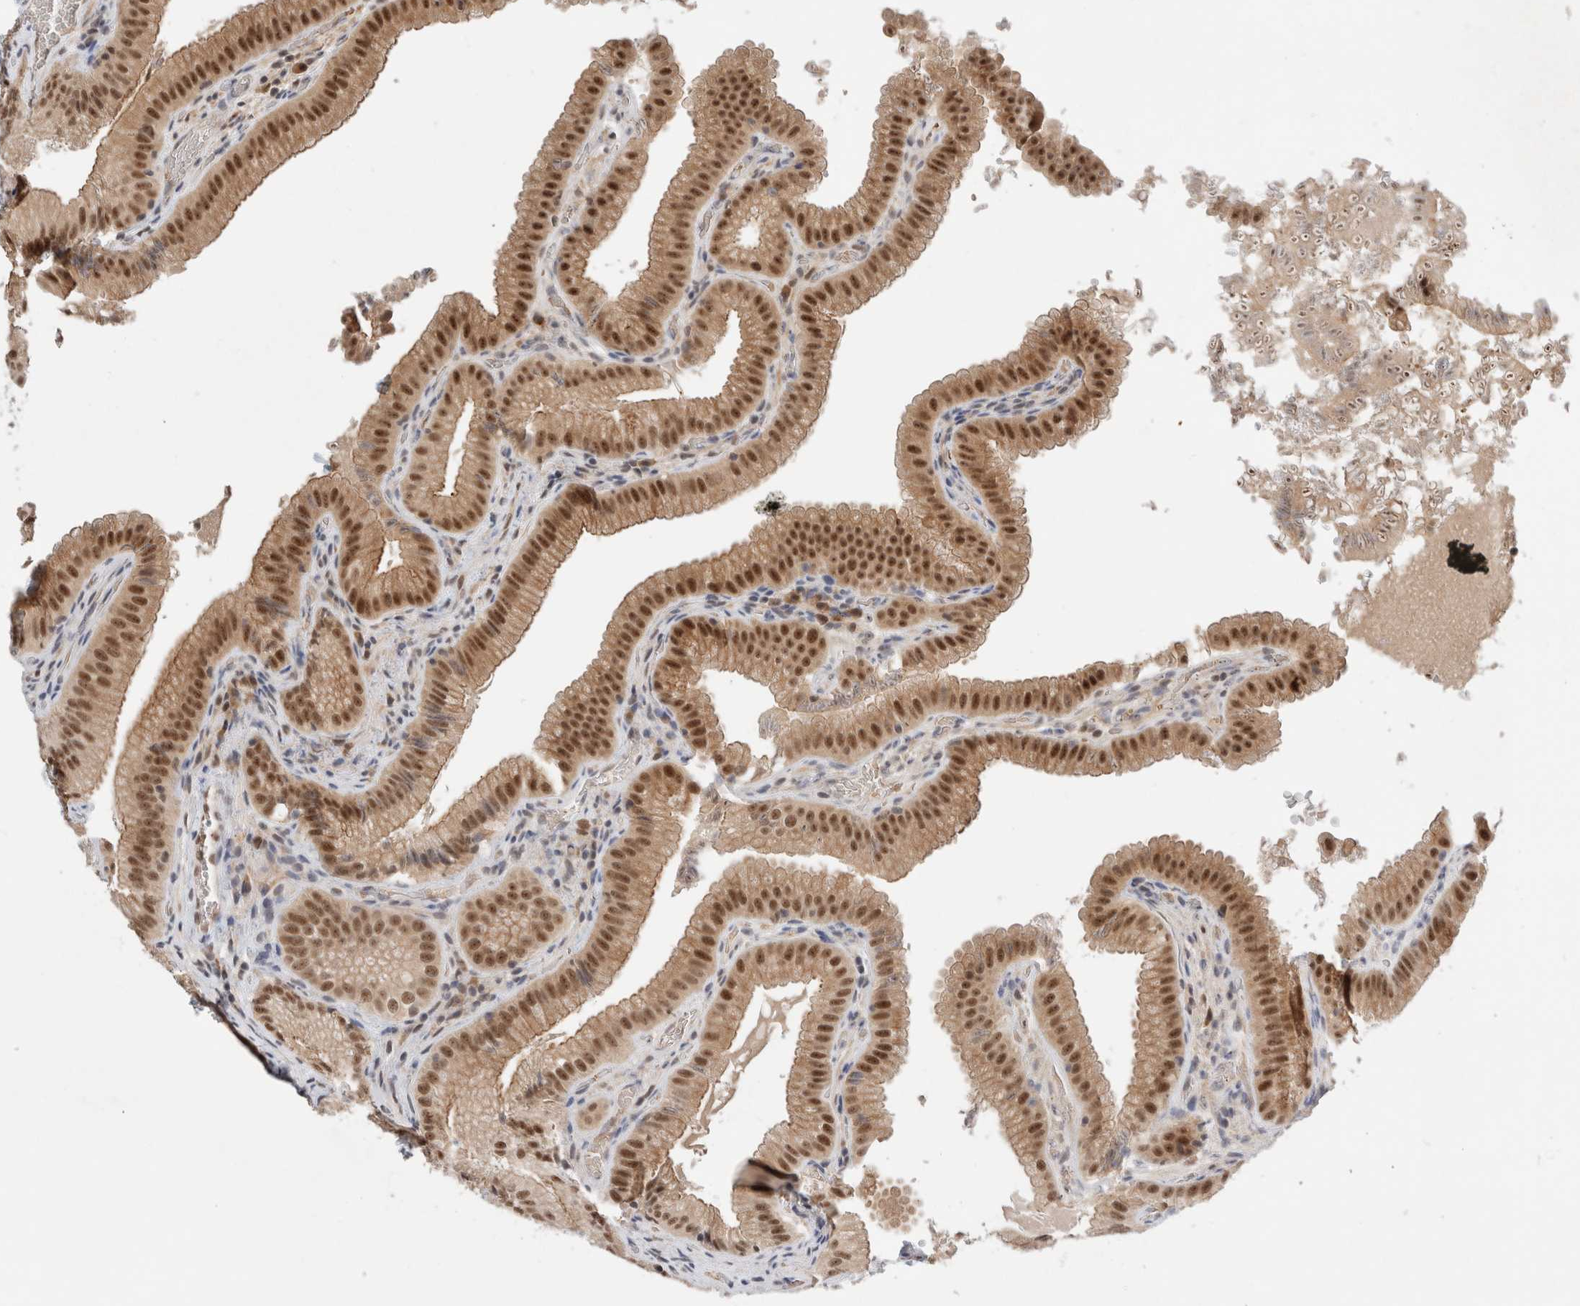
{"staining": {"intensity": "strong", "quantity": ">75%", "location": "cytoplasmic/membranous,nuclear"}, "tissue": "gallbladder", "cell_type": "Glandular cells", "image_type": "normal", "snomed": [{"axis": "morphology", "description": "Normal tissue, NOS"}, {"axis": "topography", "description": "Gallbladder"}], "caption": "Immunohistochemistry photomicrograph of benign gallbladder: human gallbladder stained using immunohistochemistry (IHC) shows high levels of strong protein expression localized specifically in the cytoplasmic/membranous,nuclear of glandular cells, appearing as a cytoplasmic/membranous,nuclear brown color.", "gene": "NCAPG2", "patient": {"sex": "female", "age": 30}}